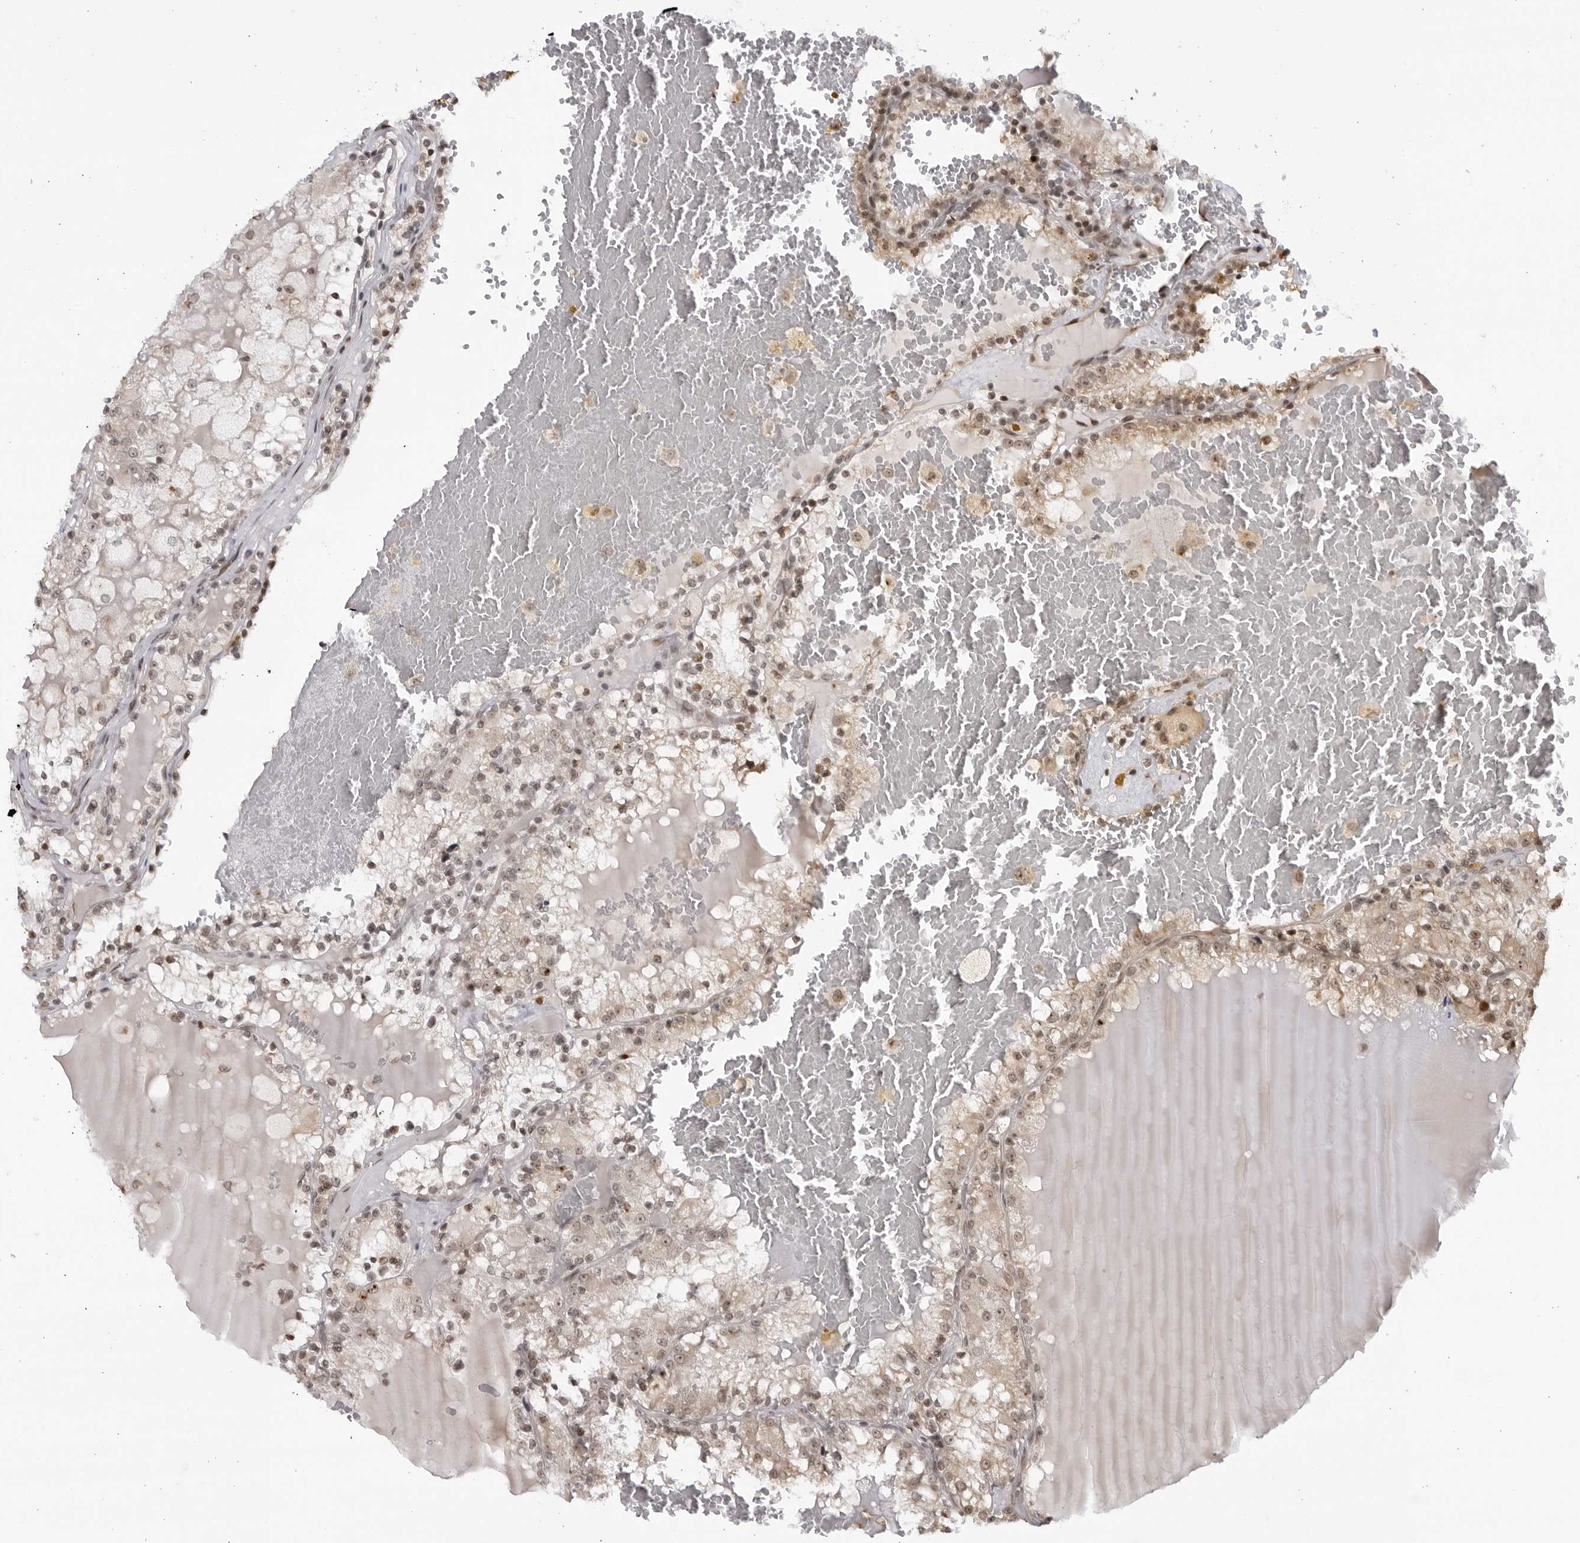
{"staining": {"intensity": "weak", "quantity": "25%-75%", "location": "nuclear"}, "tissue": "renal cancer", "cell_type": "Tumor cells", "image_type": "cancer", "snomed": [{"axis": "morphology", "description": "Adenocarcinoma, NOS"}, {"axis": "topography", "description": "Kidney"}], "caption": "Renal cancer (adenocarcinoma) stained for a protein (brown) displays weak nuclear positive staining in about 25%-75% of tumor cells.", "gene": "RASGEF1C", "patient": {"sex": "female", "age": 56}}